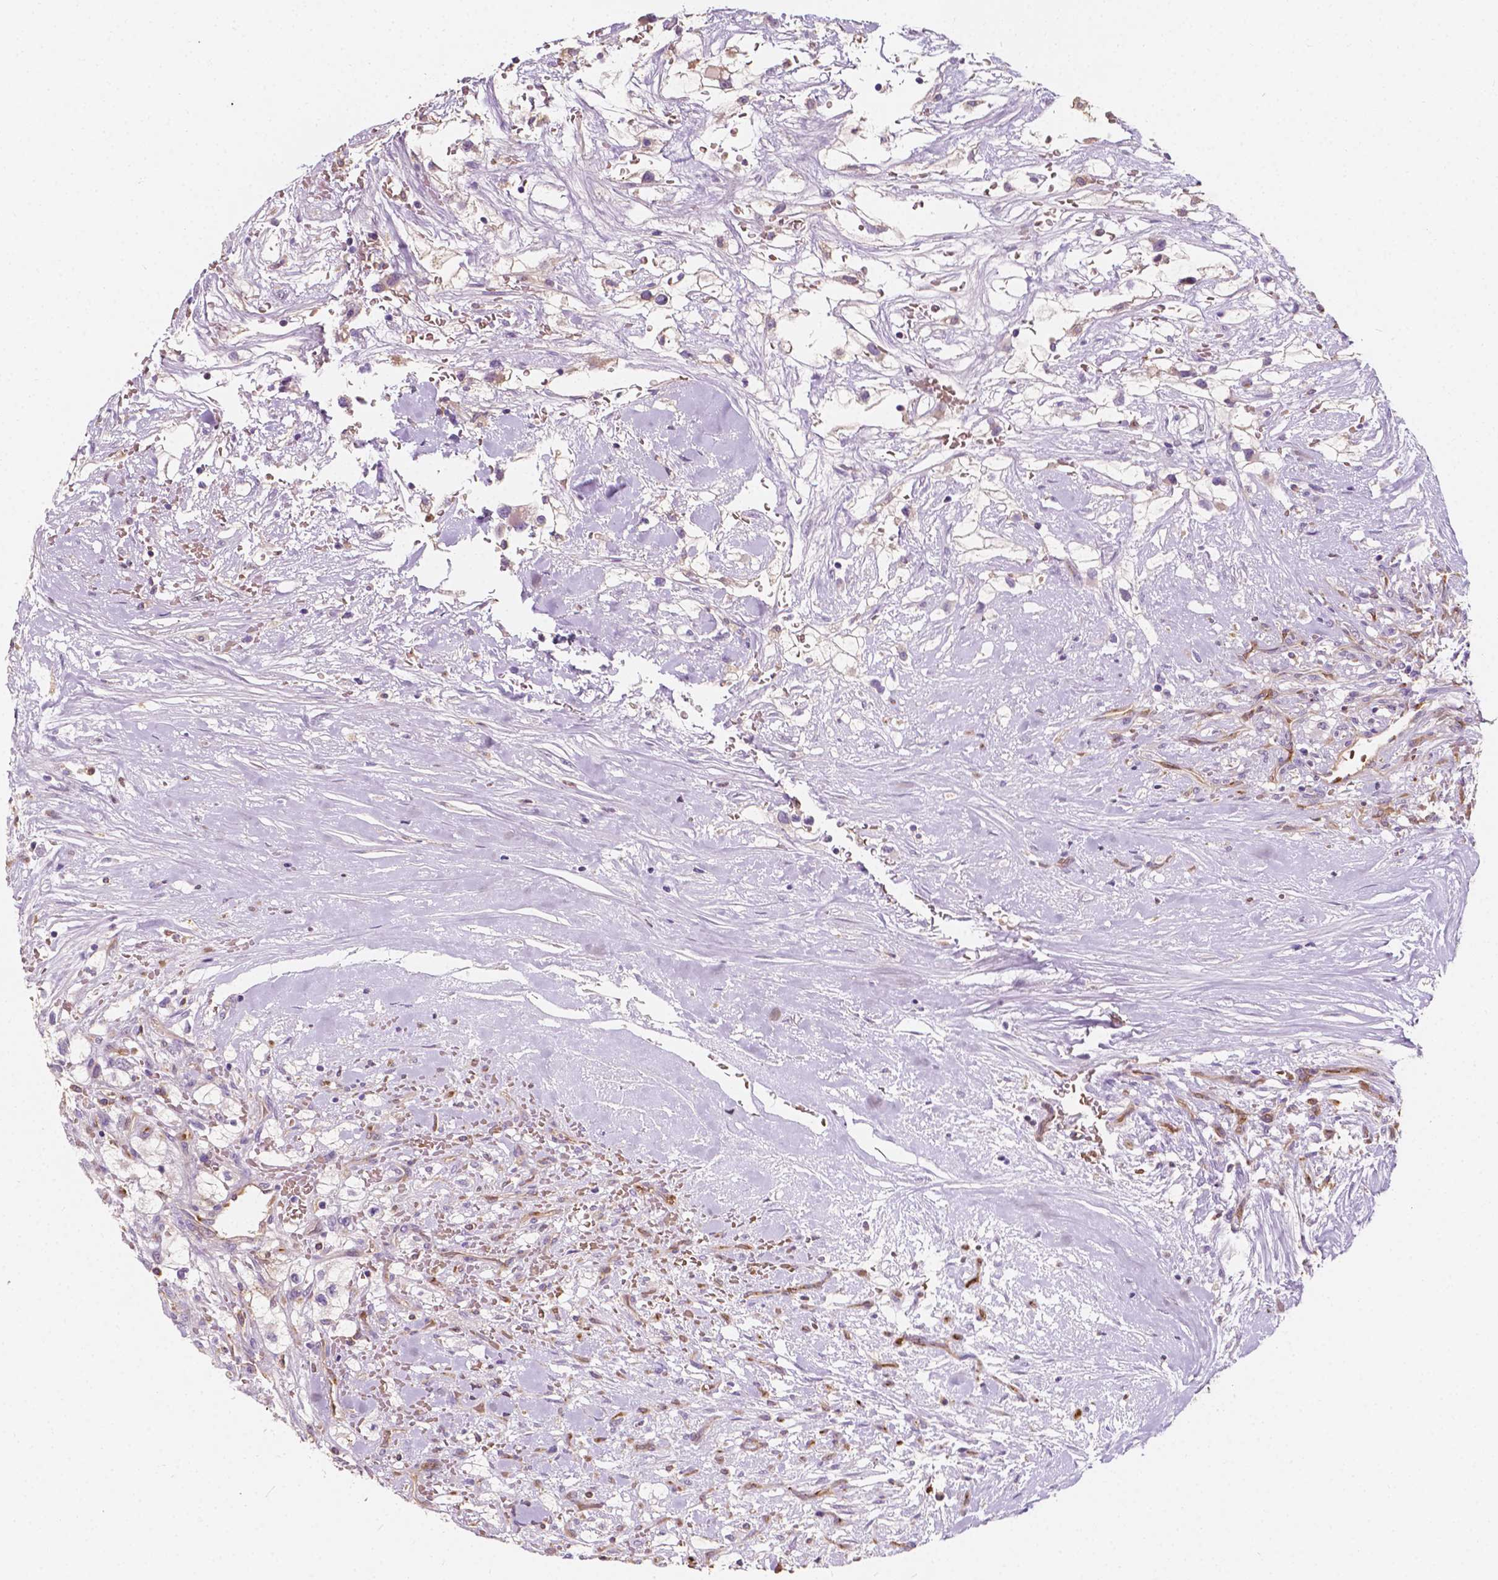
{"staining": {"intensity": "negative", "quantity": "none", "location": "none"}, "tissue": "renal cancer", "cell_type": "Tumor cells", "image_type": "cancer", "snomed": [{"axis": "morphology", "description": "Adenocarcinoma, NOS"}, {"axis": "topography", "description": "Kidney"}], "caption": "Immunohistochemical staining of human renal cancer (adenocarcinoma) reveals no significant staining in tumor cells.", "gene": "SLC22A4", "patient": {"sex": "male", "age": 59}}